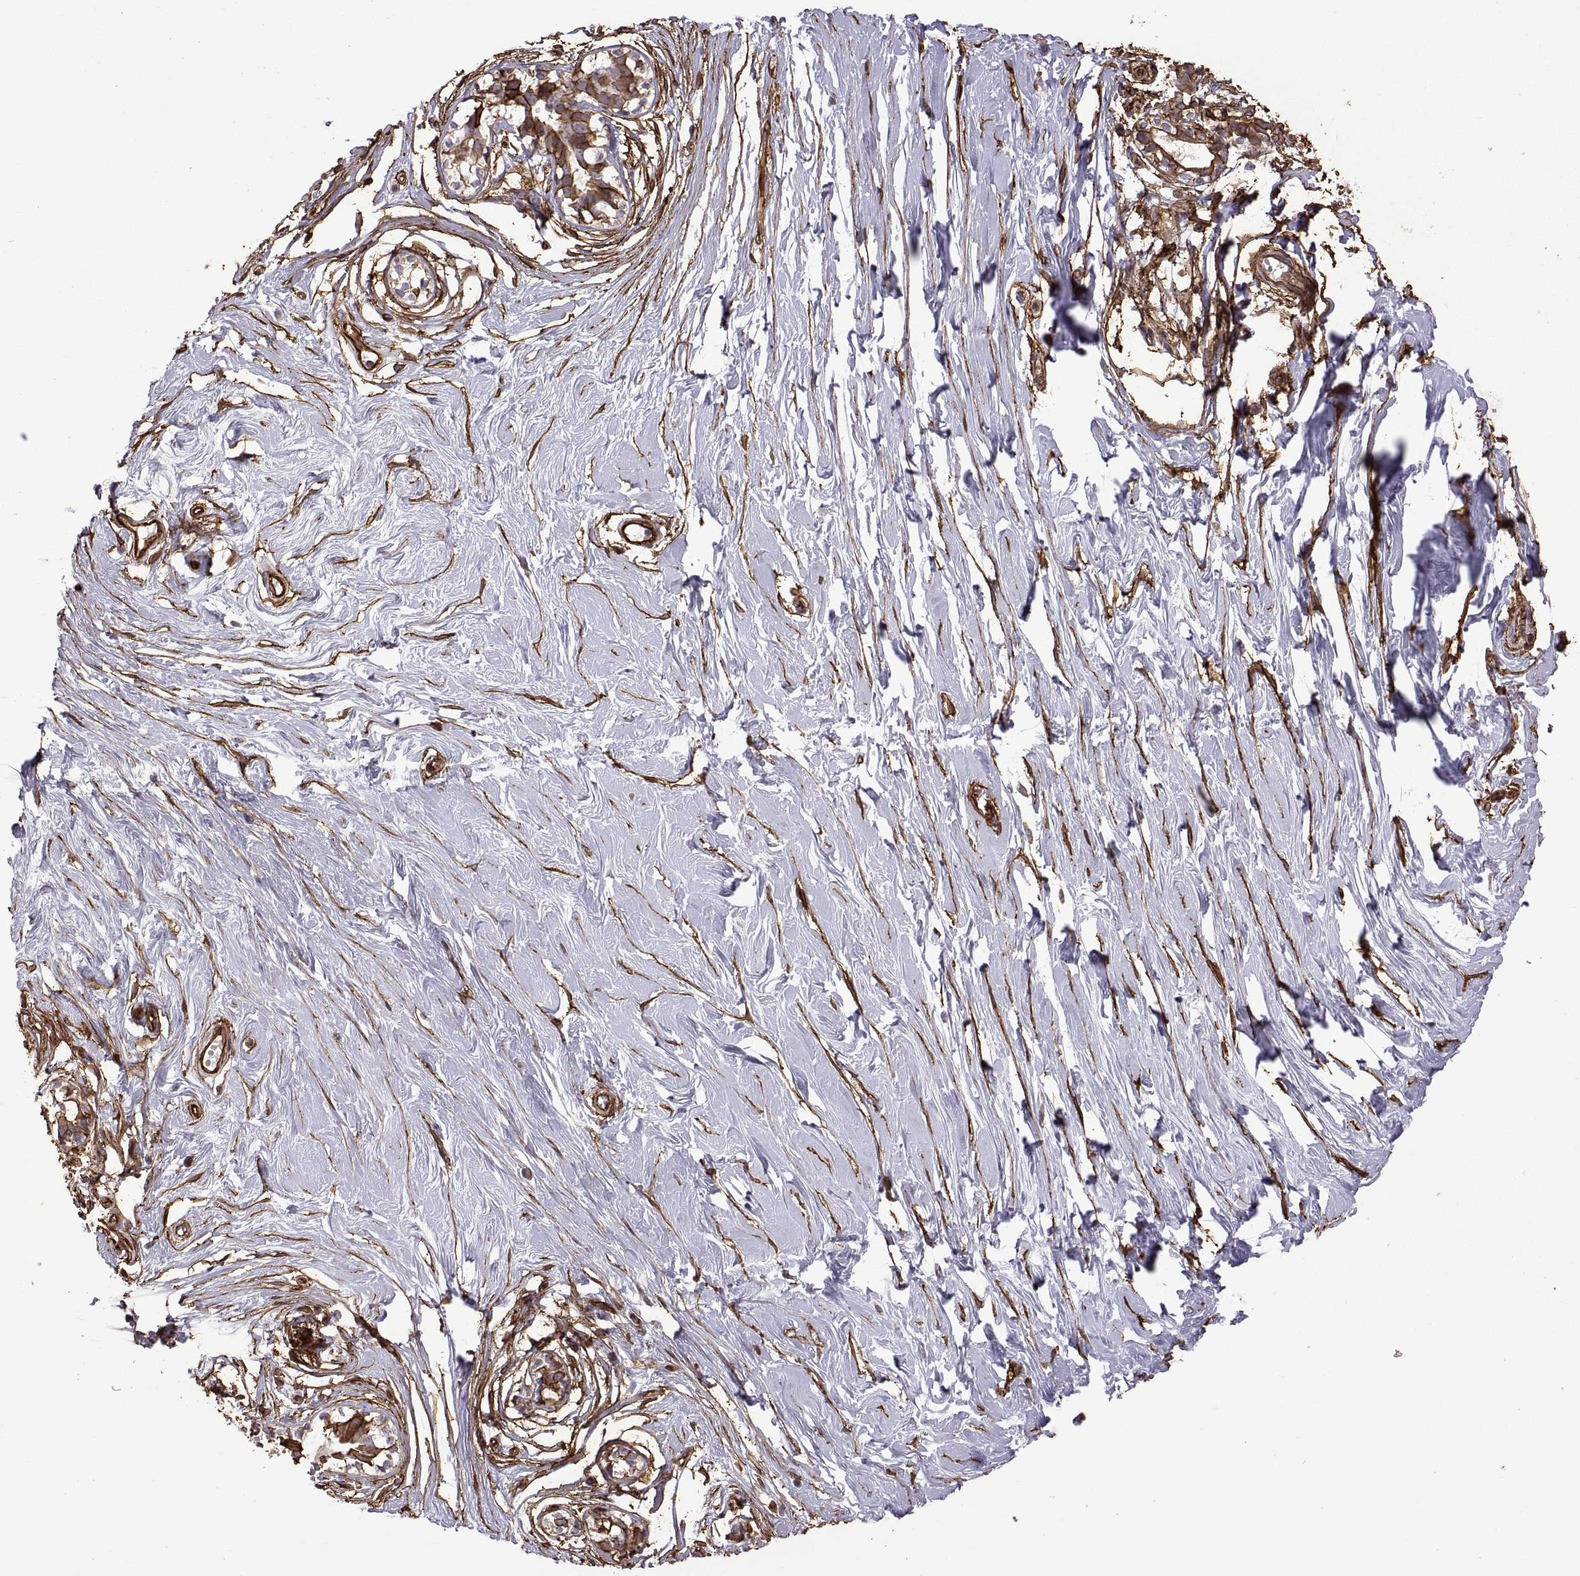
{"staining": {"intensity": "moderate", "quantity": ">75%", "location": "cytoplasmic/membranous"}, "tissue": "breast", "cell_type": "Adipocytes", "image_type": "normal", "snomed": [{"axis": "morphology", "description": "Normal tissue, NOS"}, {"axis": "topography", "description": "Breast"}], "caption": "The photomicrograph exhibits staining of unremarkable breast, revealing moderate cytoplasmic/membranous protein positivity (brown color) within adipocytes.", "gene": "S100A10", "patient": {"sex": "female", "age": 49}}